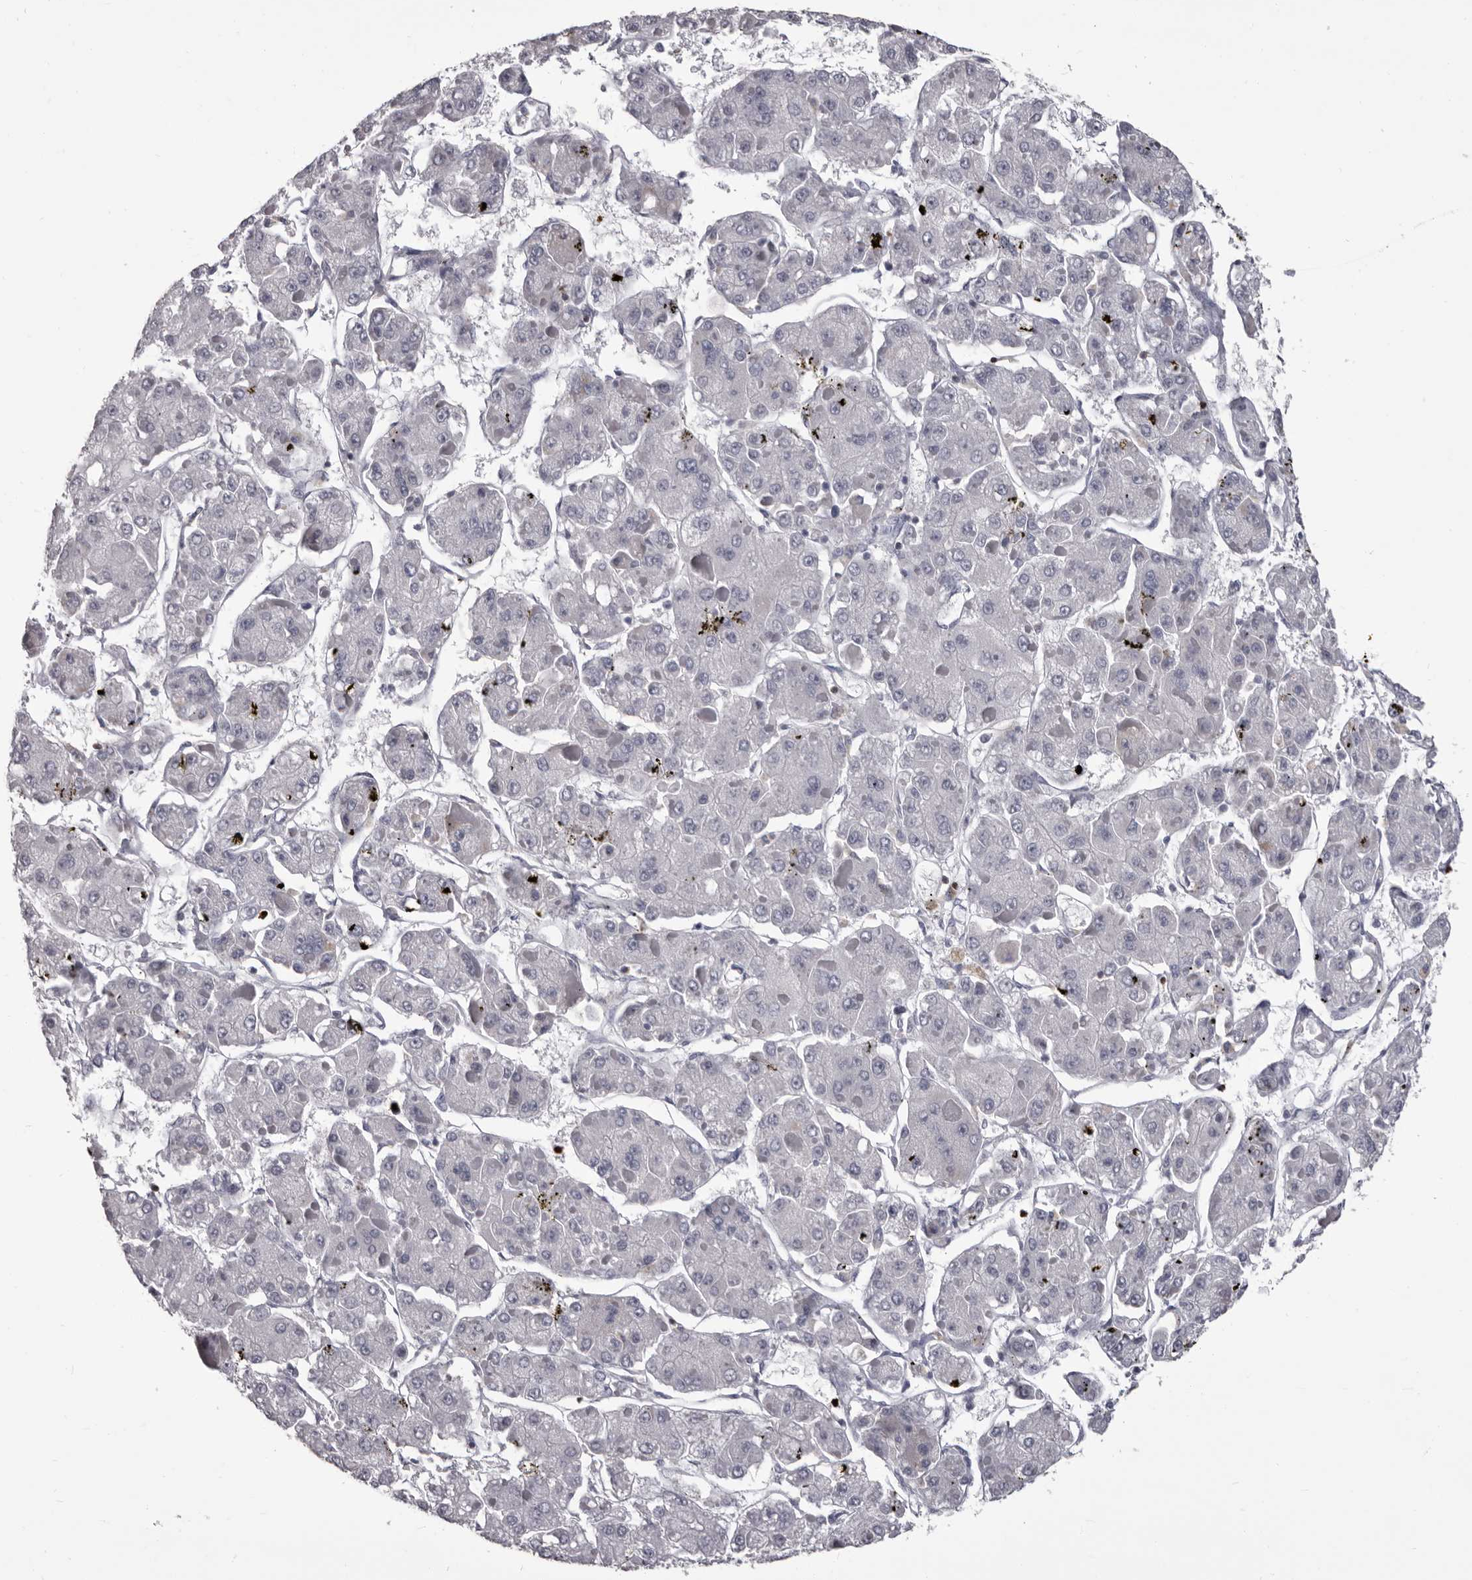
{"staining": {"intensity": "negative", "quantity": "none", "location": "none"}, "tissue": "liver cancer", "cell_type": "Tumor cells", "image_type": "cancer", "snomed": [{"axis": "morphology", "description": "Carcinoma, Hepatocellular, NOS"}, {"axis": "topography", "description": "Liver"}], "caption": "Human liver cancer (hepatocellular carcinoma) stained for a protein using immunohistochemistry (IHC) exhibits no staining in tumor cells.", "gene": "GZMH", "patient": {"sex": "female", "age": 73}}